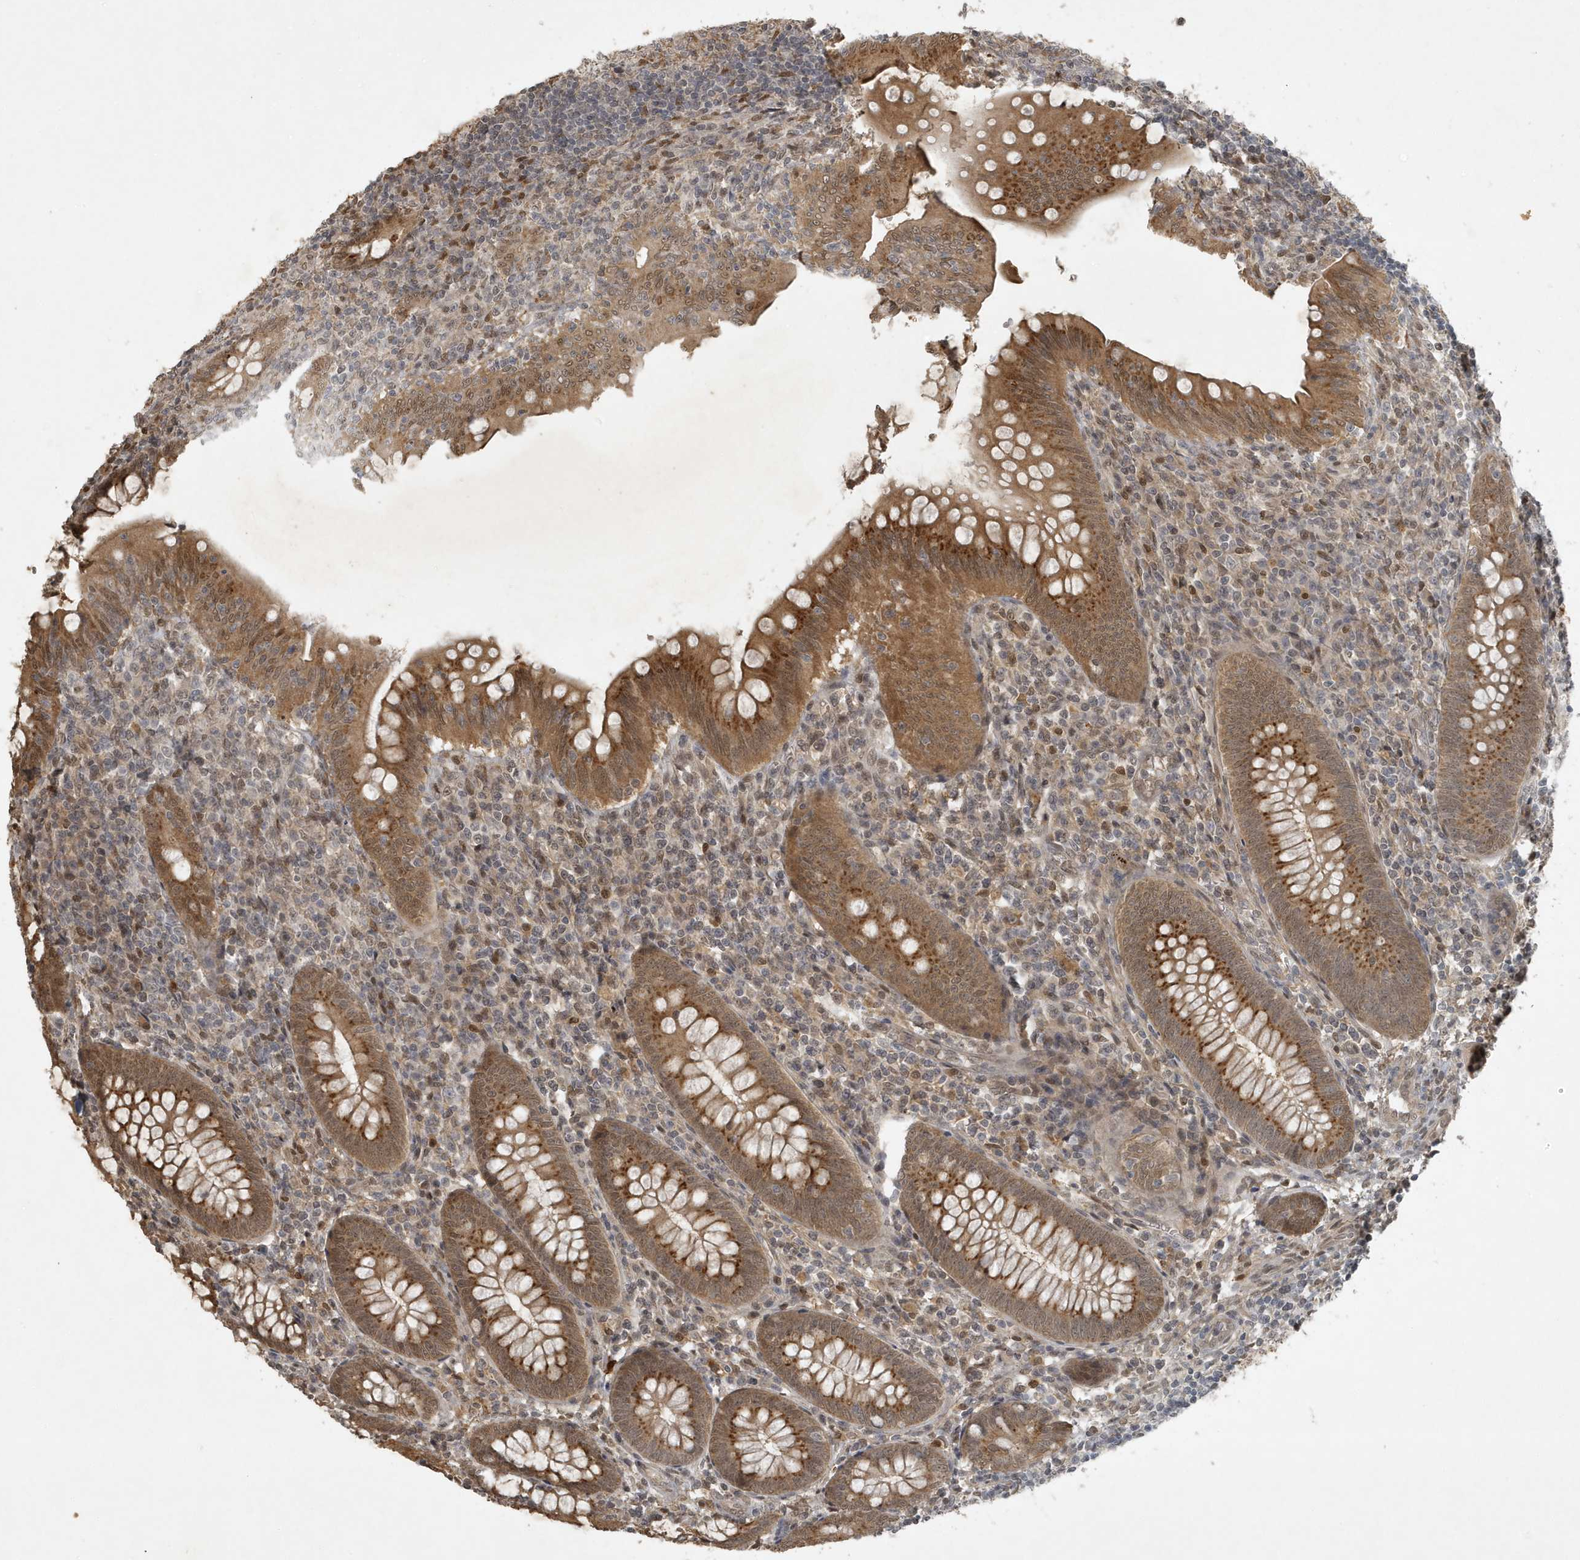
{"staining": {"intensity": "moderate", "quantity": ">75%", "location": "cytoplasmic/membranous,nuclear"}, "tissue": "appendix", "cell_type": "Glandular cells", "image_type": "normal", "snomed": [{"axis": "morphology", "description": "Normal tissue, NOS"}, {"axis": "topography", "description": "Appendix"}], "caption": "IHC staining of benign appendix, which demonstrates medium levels of moderate cytoplasmic/membranous,nuclear expression in approximately >75% of glandular cells indicating moderate cytoplasmic/membranous,nuclear protein staining. The staining was performed using DAB (3,3'-diaminobenzidine) (brown) for protein detection and nuclei were counterstained in hematoxylin (blue).", "gene": "HSPA1A", "patient": {"sex": "male", "age": 14}}